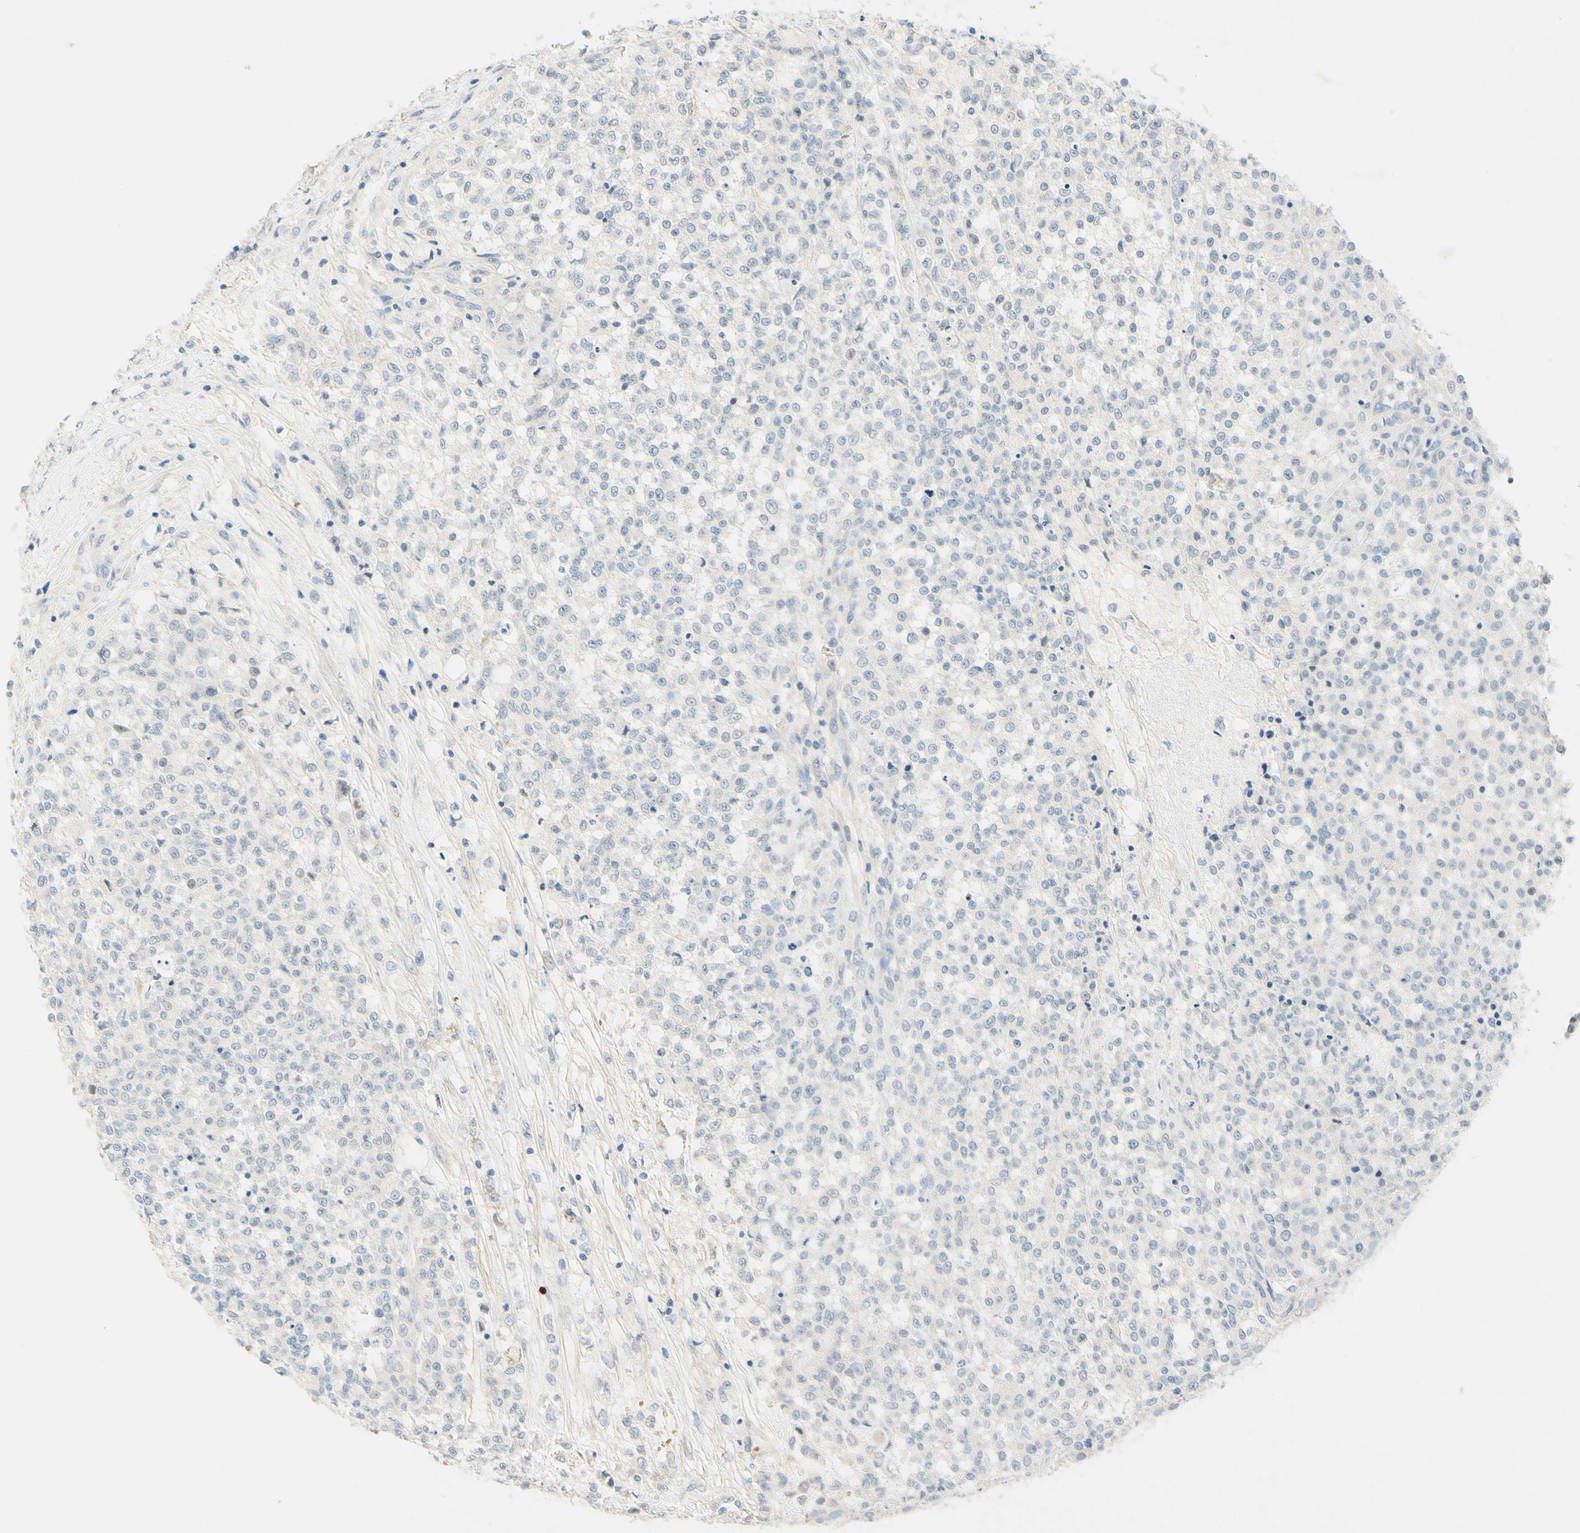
{"staining": {"intensity": "negative", "quantity": "none", "location": "none"}, "tissue": "testis cancer", "cell_type": "Tumor cells", "image_type": "cancer", "snomed": [{"axis": "morphology", "description": "Seminoma, NOS"}, {"axis": "topography", "description": "Testis"}], "caption": "Immunohistochemistry histopathology image of neoplastic tissue: testis cancer stained with DAB displays no significant protein positivity in tumor cells.", "gene": "ENTREP2", "patient": {"sex": "male", "age": 59}}